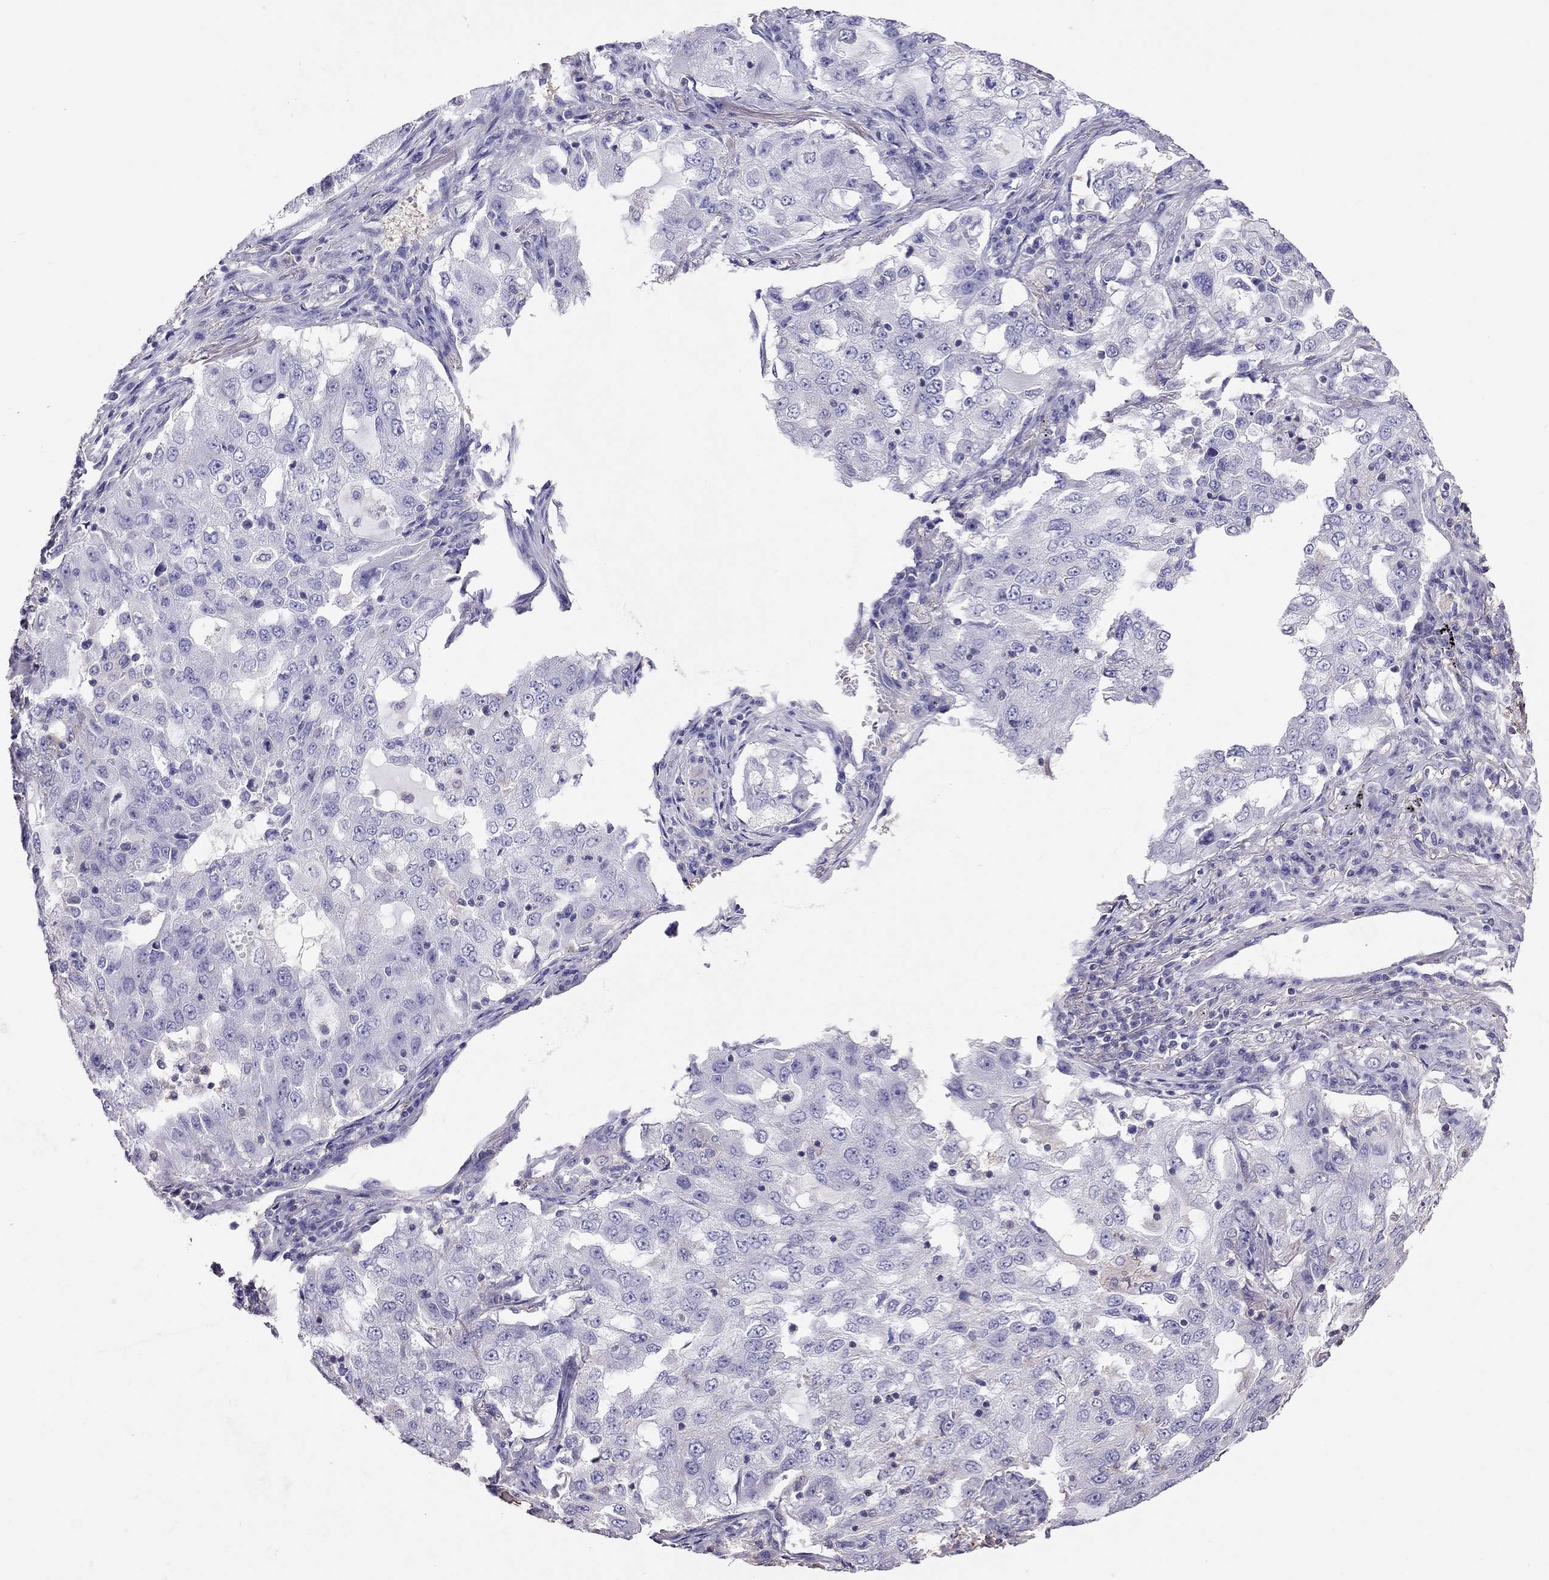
{"staining": {"intensity": "negative", "quantity": "none", "location": "none"}, "tissue": "lung cancer", "cell_type": "Tumor cells", "image_type": "cancer", "snomed": [{"axis": "morphology", "description": "Adenocarcinoma, NOS"}, {"axis": "topography", "description": "Lung"}], "caption": "A micrograph of human lung adenocarcinoma is negative for staining in tumor cells. The staining is performed using DAB brown chromogen with nuclei counter-stained in using hematoxylin.", "gene": "TEX22", "patient": {"sex": "female", "age": 61}}